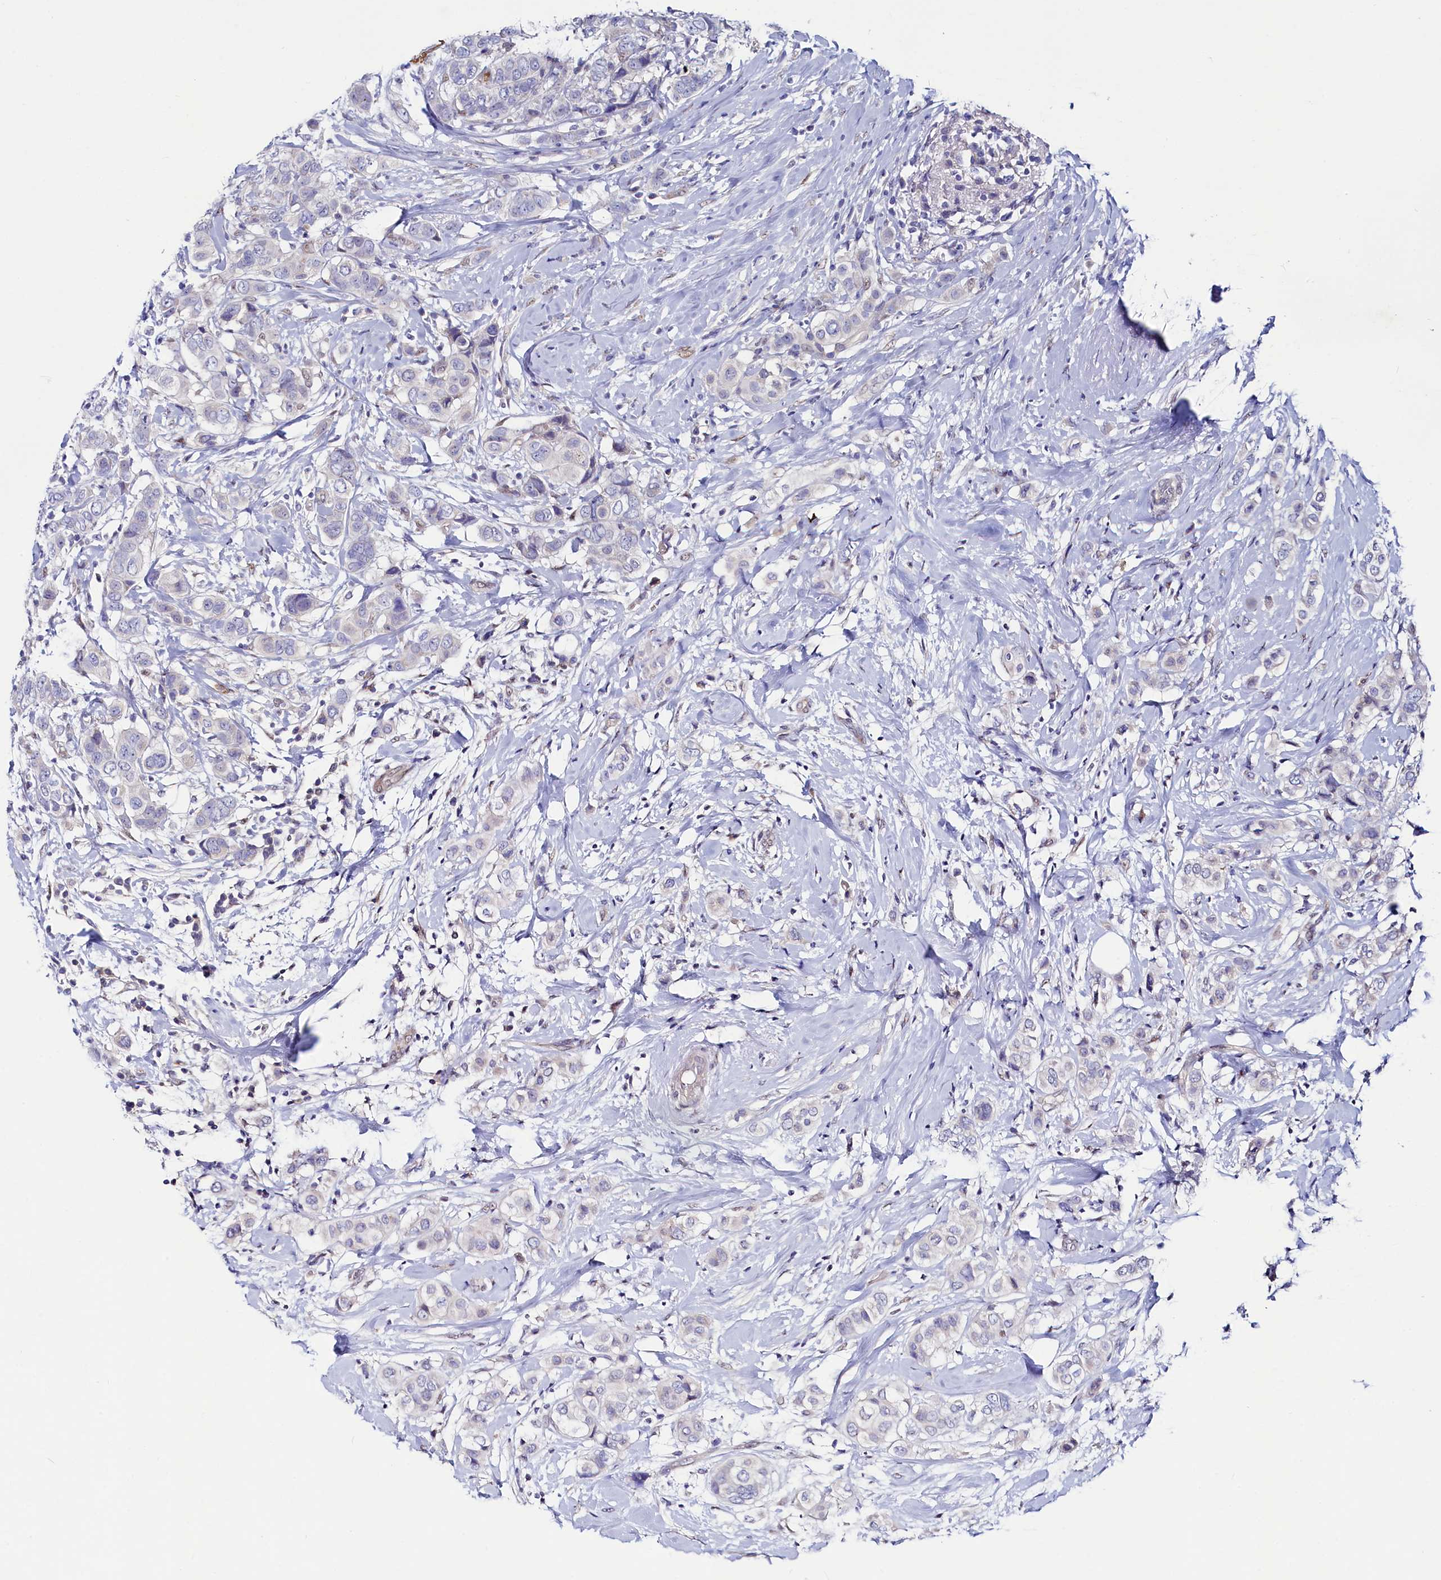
{"staining": {"intensity": "negative", "quantity": "none", "location": "none"}, "tissue": "breast cancer", "cell_type": "Tumor cells", "image_type": "cancer", "snomed": [{"axis": "morphology", "description": "Lobular carcinoma"}, {"axis": "topography", "description": "Breast"}], "caption": "IHC of human breast cancer shows no positivity in tumor cells. (IHC, brightfield microscopy, high magnification).", "gene": "ASTE1", "patient": {"sex": "female", "age": 51}}